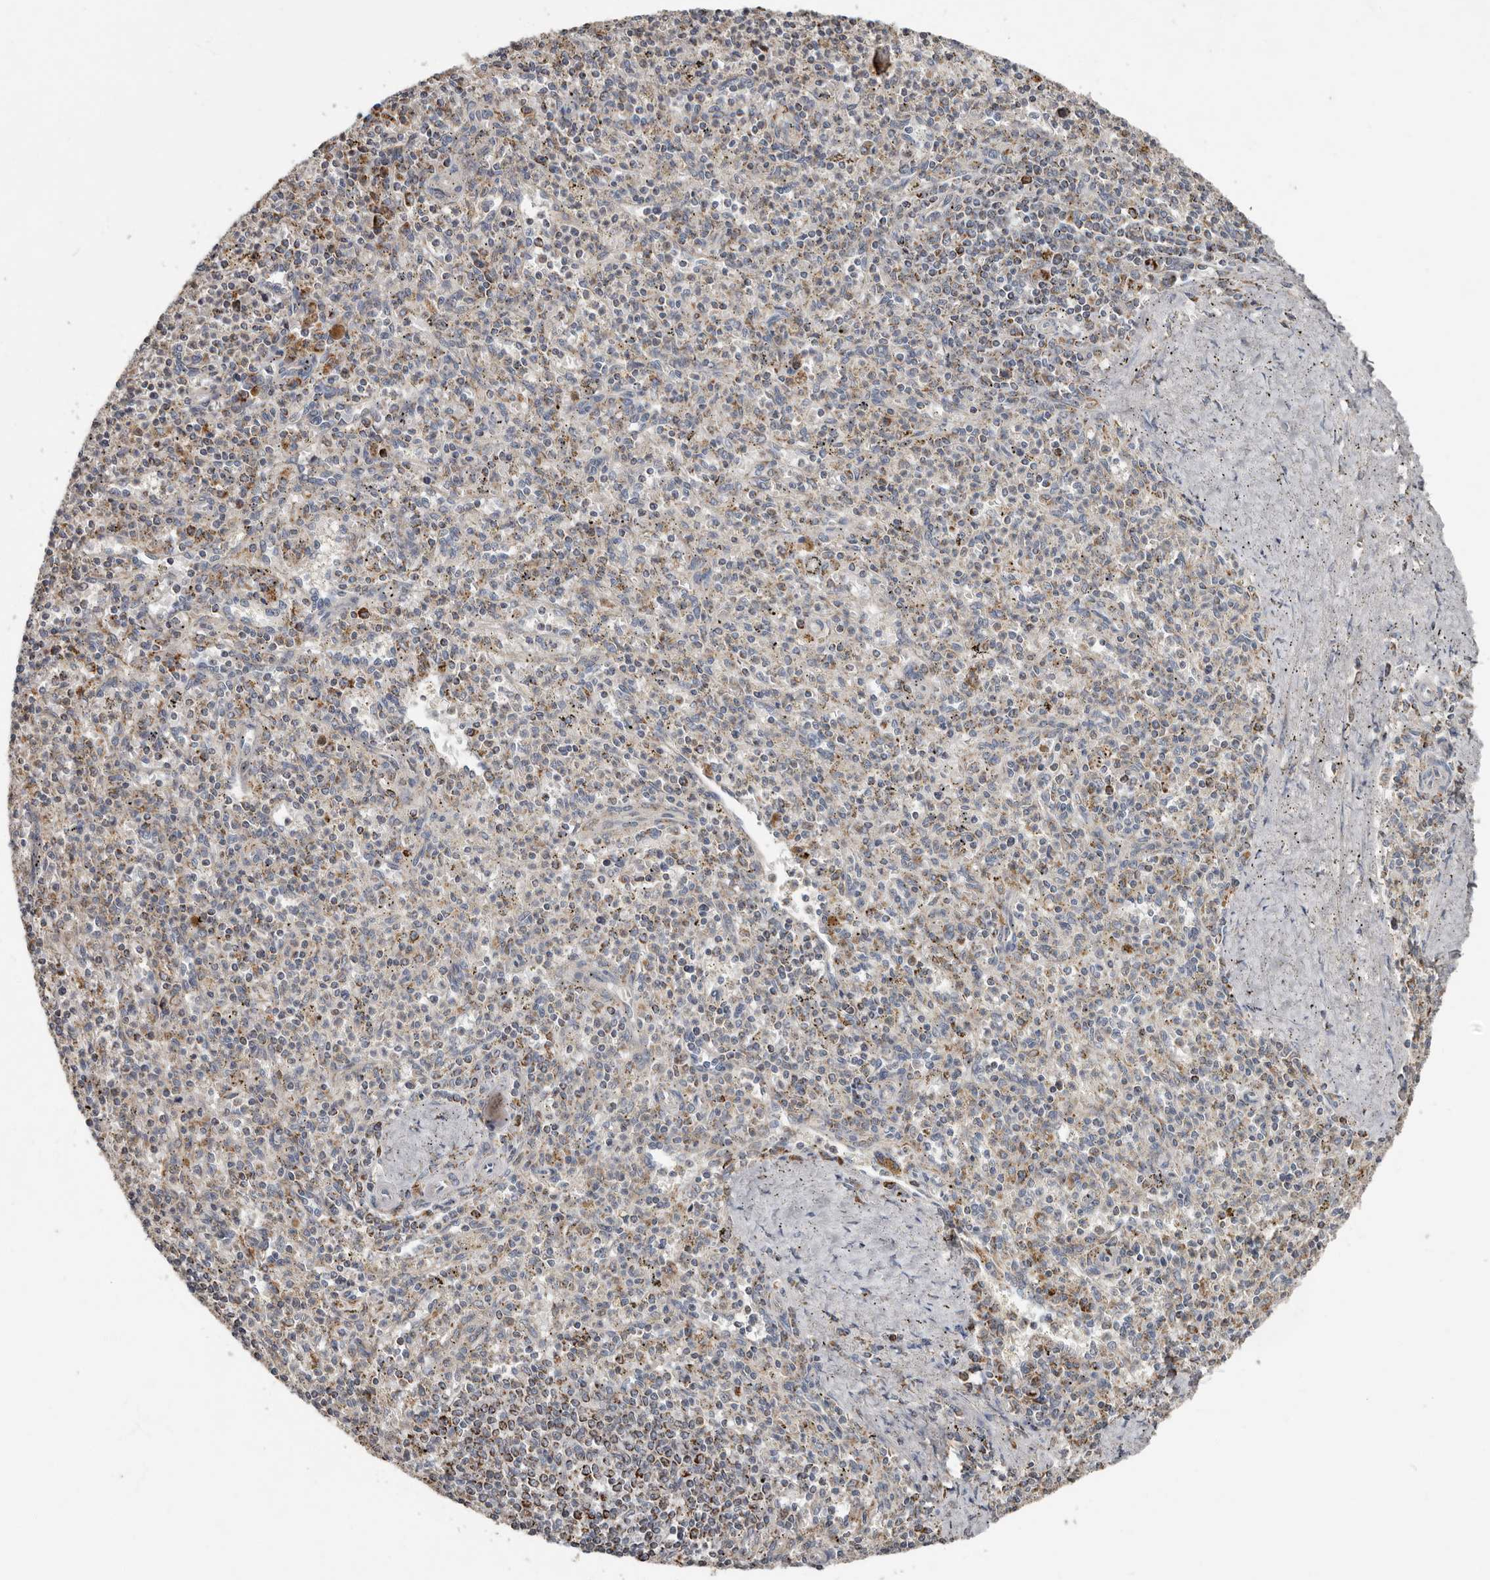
{"staining": {"intensity": "moderate", "quantity": "<25%", "location": "cytoplasmic/membranous"}, "tissue": "spleen", "cell_type": "Cells in red pulp", "image_type": "normal", "snomed": [{"axis": "morphology", "description": "Normal tissue, NOS"}, {"axis": "topography", "description": "Spleen"}], "caption": "Approximately <25% of cells in red pulp in normal spleen display moderate cytoplasmic/membranous protein positivity as visualized by brown immunohistochemical staining.", "gene": "KIF26B", "patient": {"sex": "male", "age": 72}}